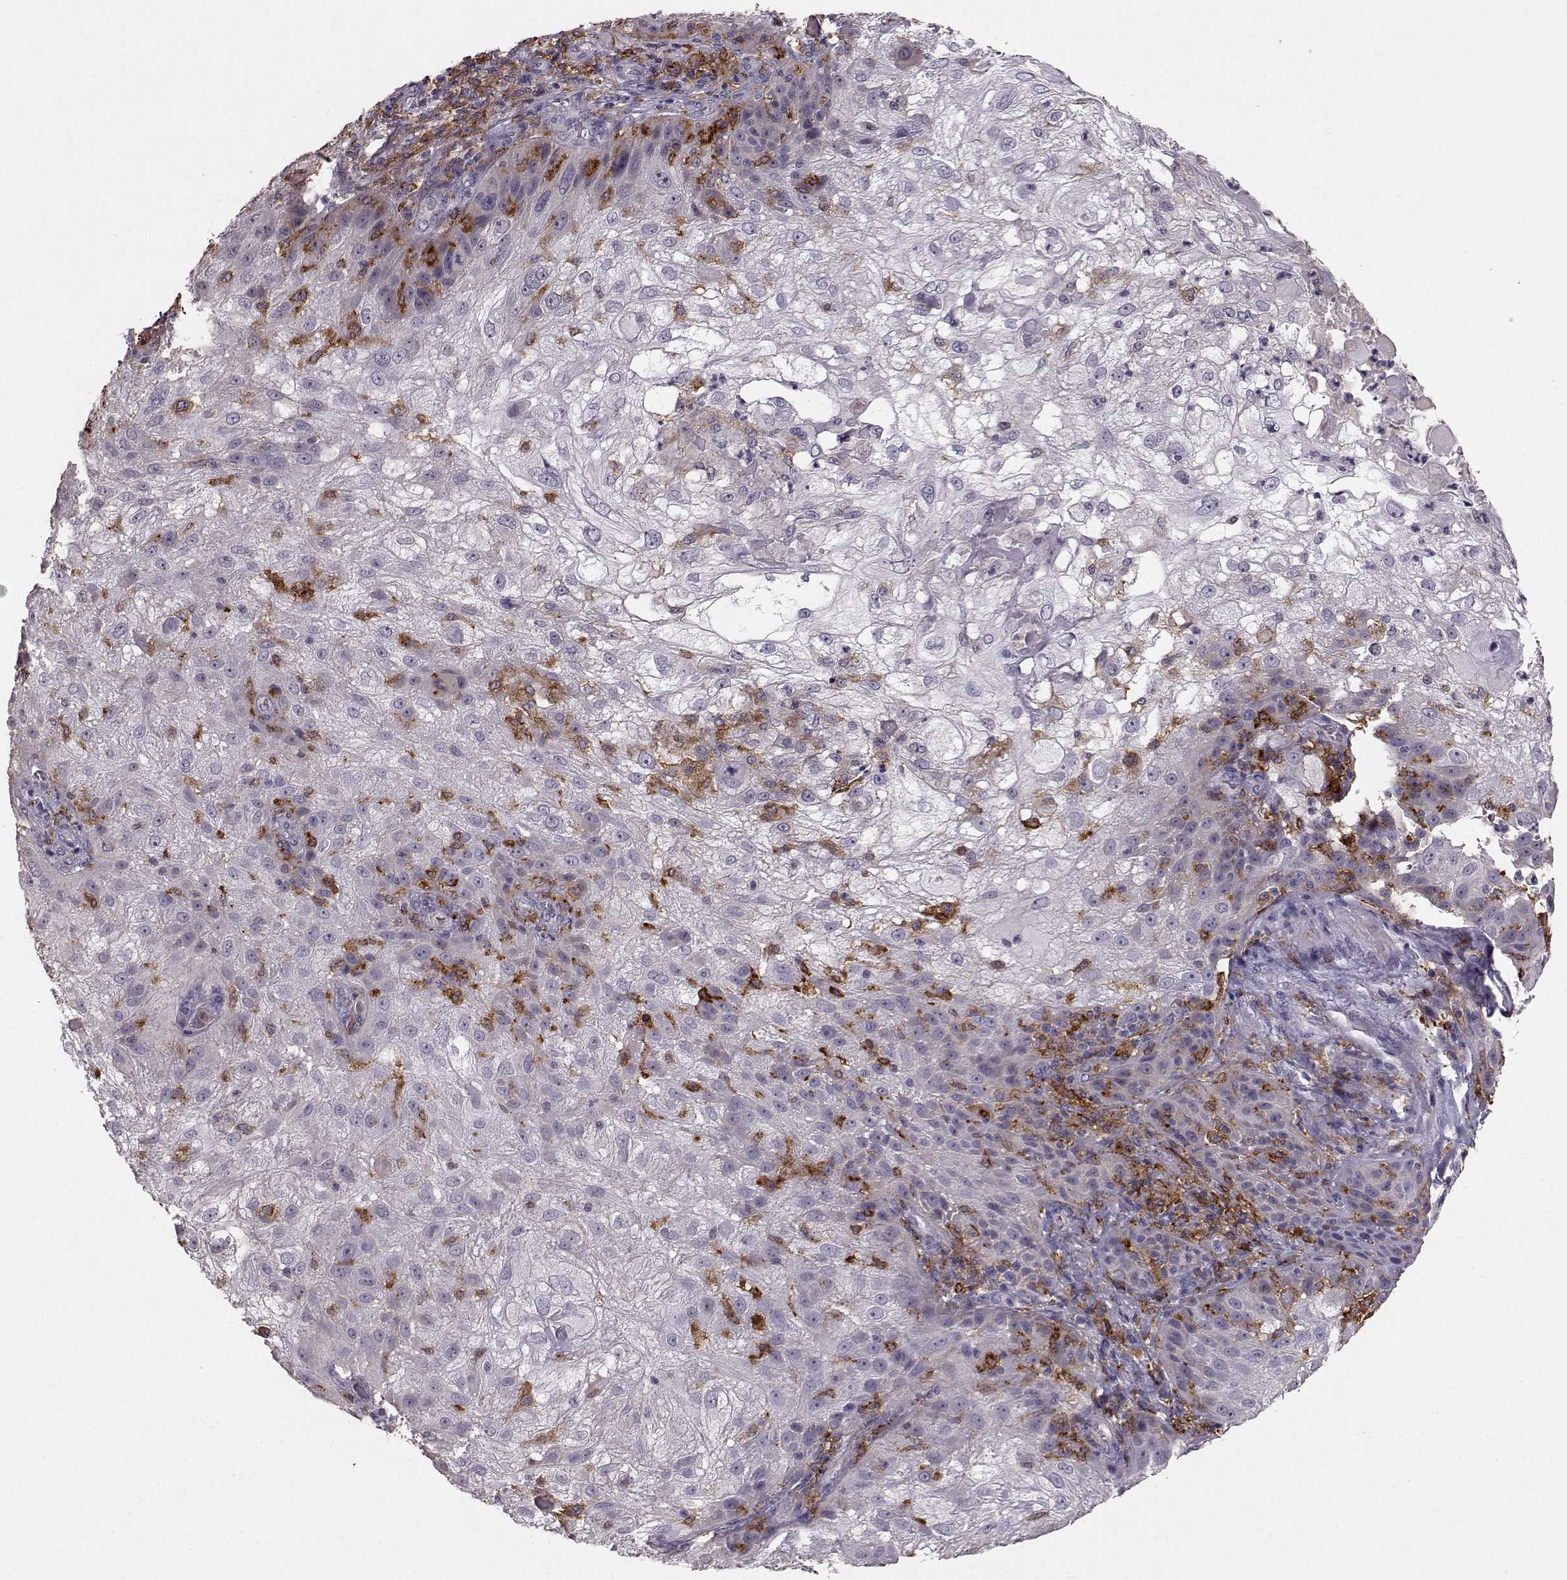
{"staining": {"intensity": "weak", "quantity": "<25%", "location": "cytoplasmic/membranous"}, "tissue": "skin cancer", "cell_type": "Tumor cells", "image_type": "cancer", "snomed": [{"axis": "morphology", "description": "Normal tissue, NOS"}, {"axis": "morphology", "description": "Squamous cell carcinoma, NOS"}, {"axis": "topography", "description": "Skin"}], "caption": "Immunohistochemical staining of skin squamous cell carcinoma displays no significant positivity in tumor cells.", "gene": "CCNF", "patient": {"sex": "female", "age": 83}}